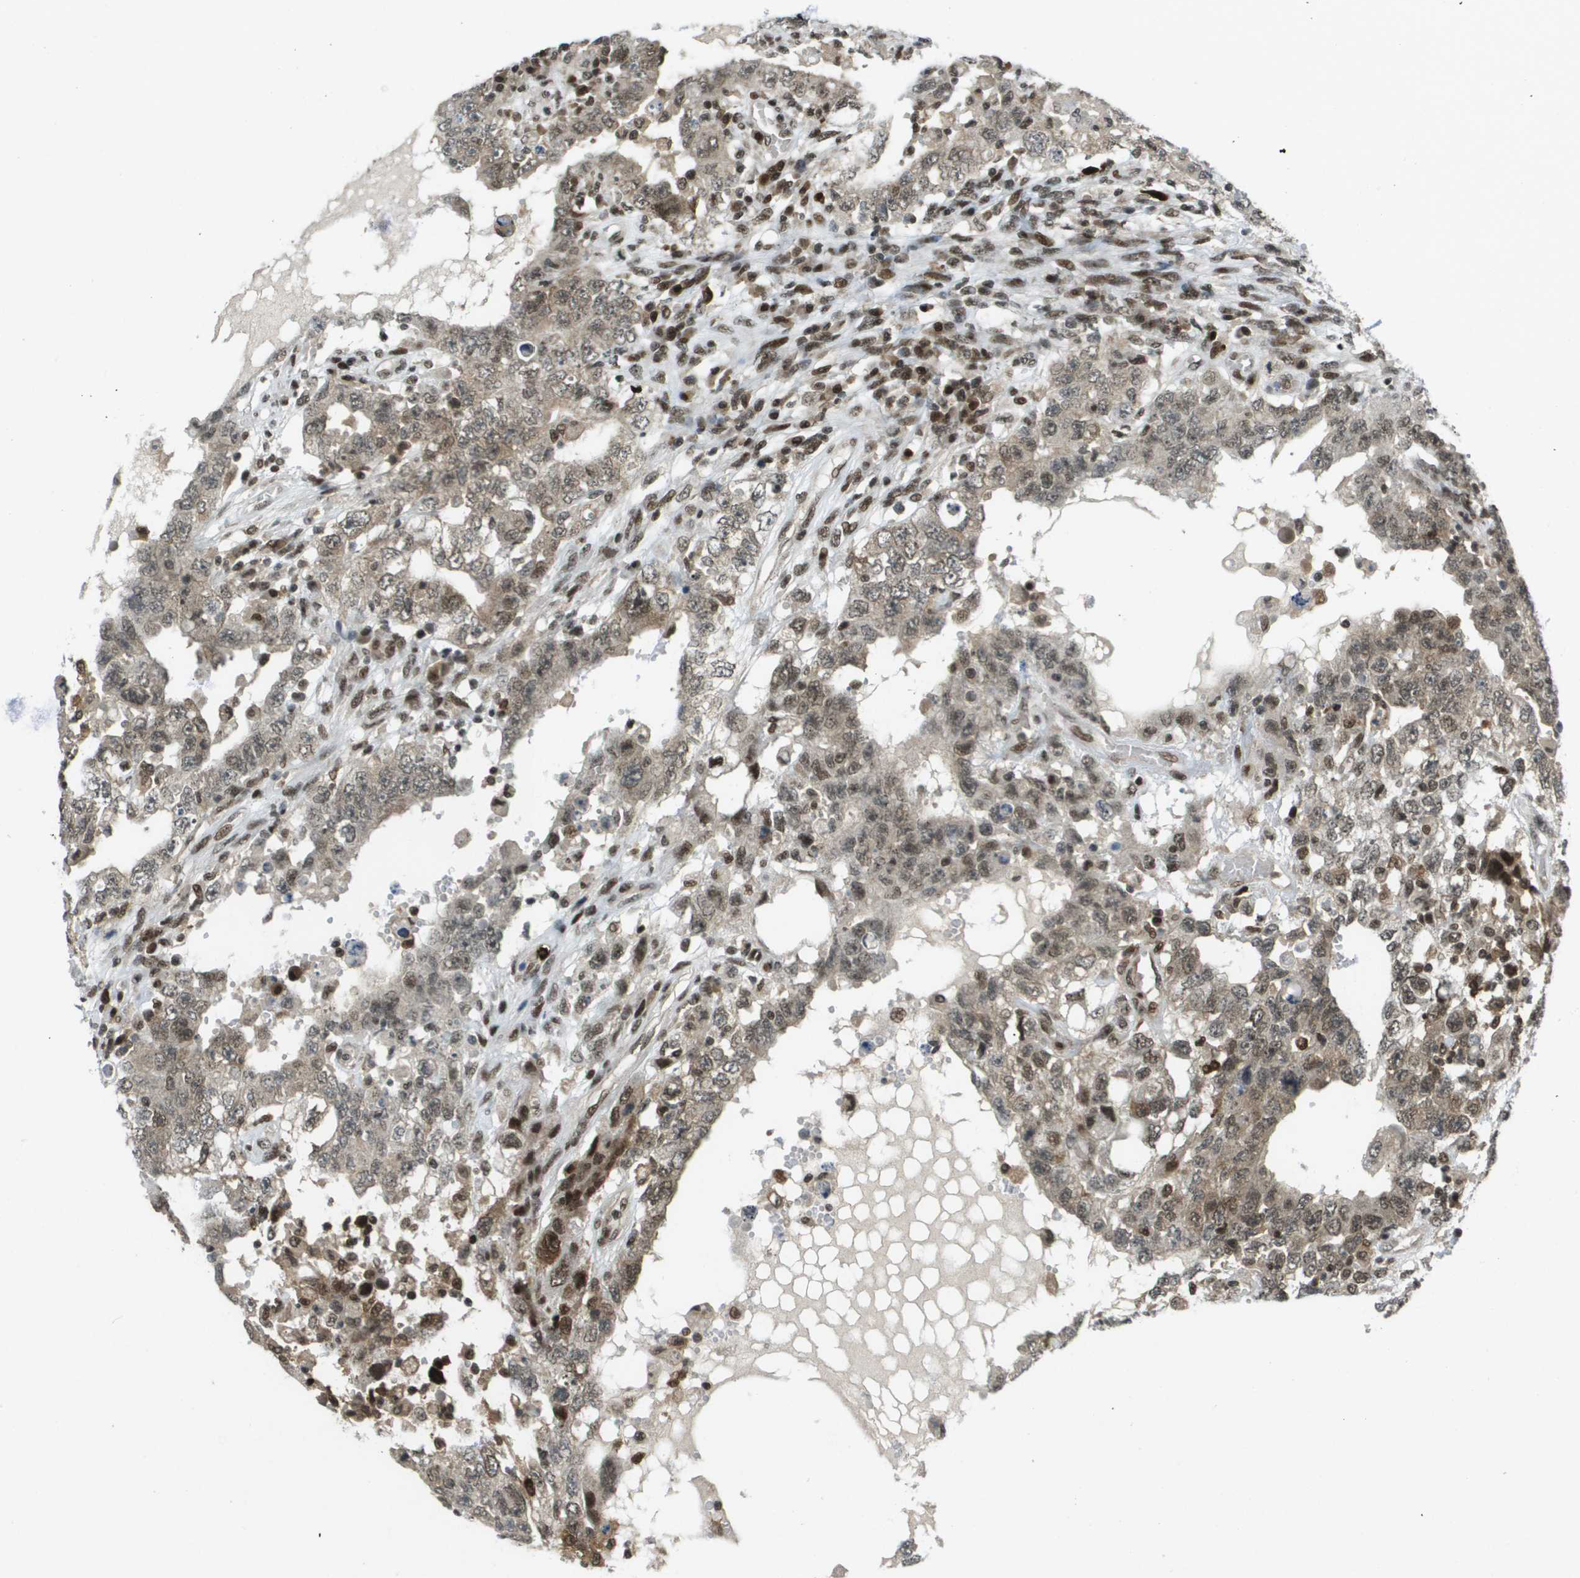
{"staining": {"intensity": "moderate", "quantity": ">75%", "location": "cytoplasmic/membranous"}, "tissue": "testis cancer", "cell_type": "Tumor cells", "image_type": "cancer", "snomed": [{"axis": "morphology", "description": "Carcinoma, Embryonal, NOS"}, {"axis": "topography", "description": "Testis"}], "caption": "Immunohistochemical staining of human embryonal carcinoma (testis) reveals medium levels of moderate cytoplasmic/membranous protein staining in about >75% of tumor cells.", "gene": "IRF7", "patient": {"sex": "male", "age": 26}}